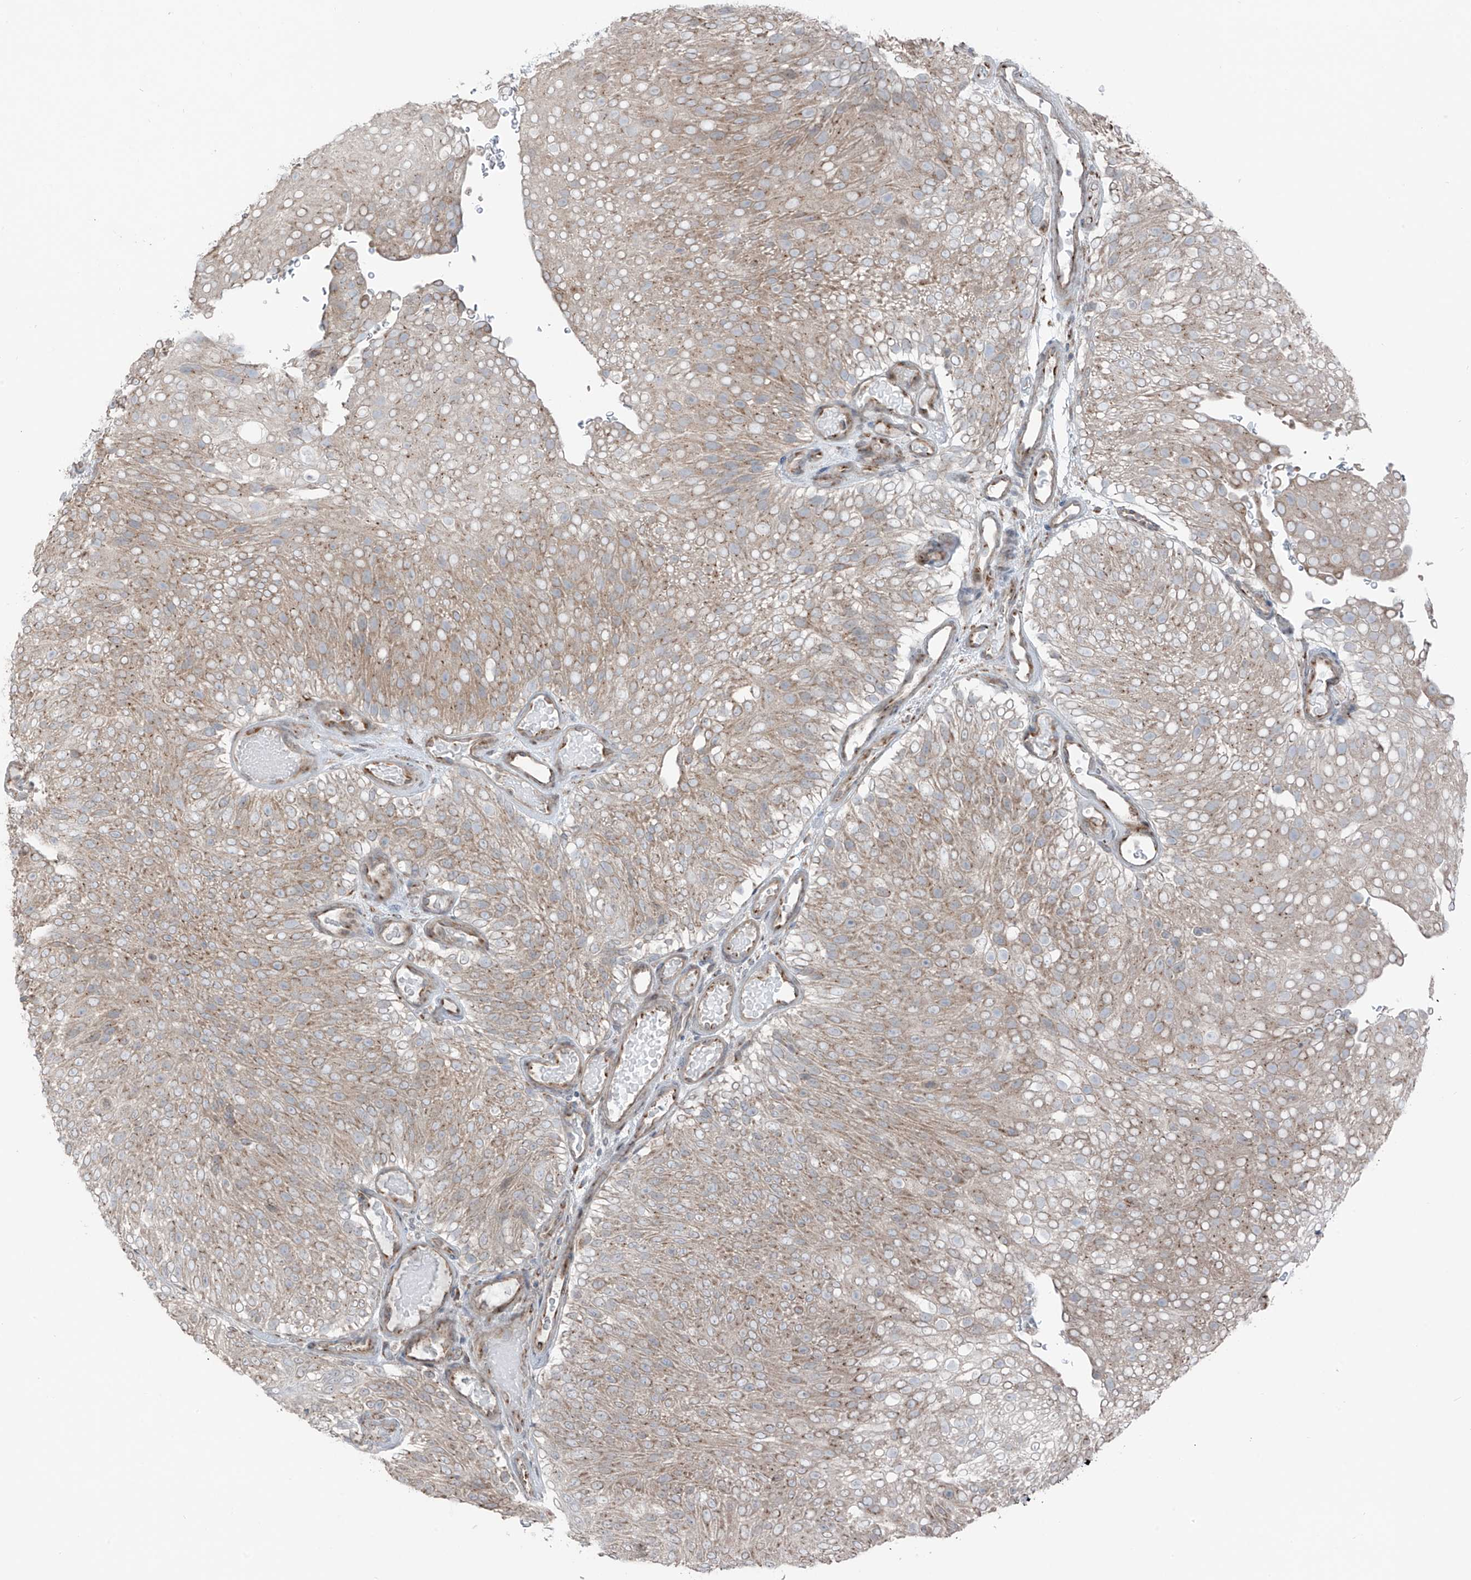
{"staining": {"intensity": "weak", "quantity": ">75%", "location": "cytoplasmic/membranous"}, "tissue": "urothelial cancer", "cell_type": "Tumor cells", "image_type": "cancer", "snomed": [{"axis": "morphology", "description": "Urothelial carcinoma, Low grade"}, {"axis": "topography", "description": "Urinary bladder"}], "caption": "This is an image of immunohistochemistry staining of low-grade urothelial carcinoma, which shows weak expression in the cytoplasmic/membranous of tumor cells.", "gene": "ERLEC1", "patient": {"sex": "male", "age": 78}}